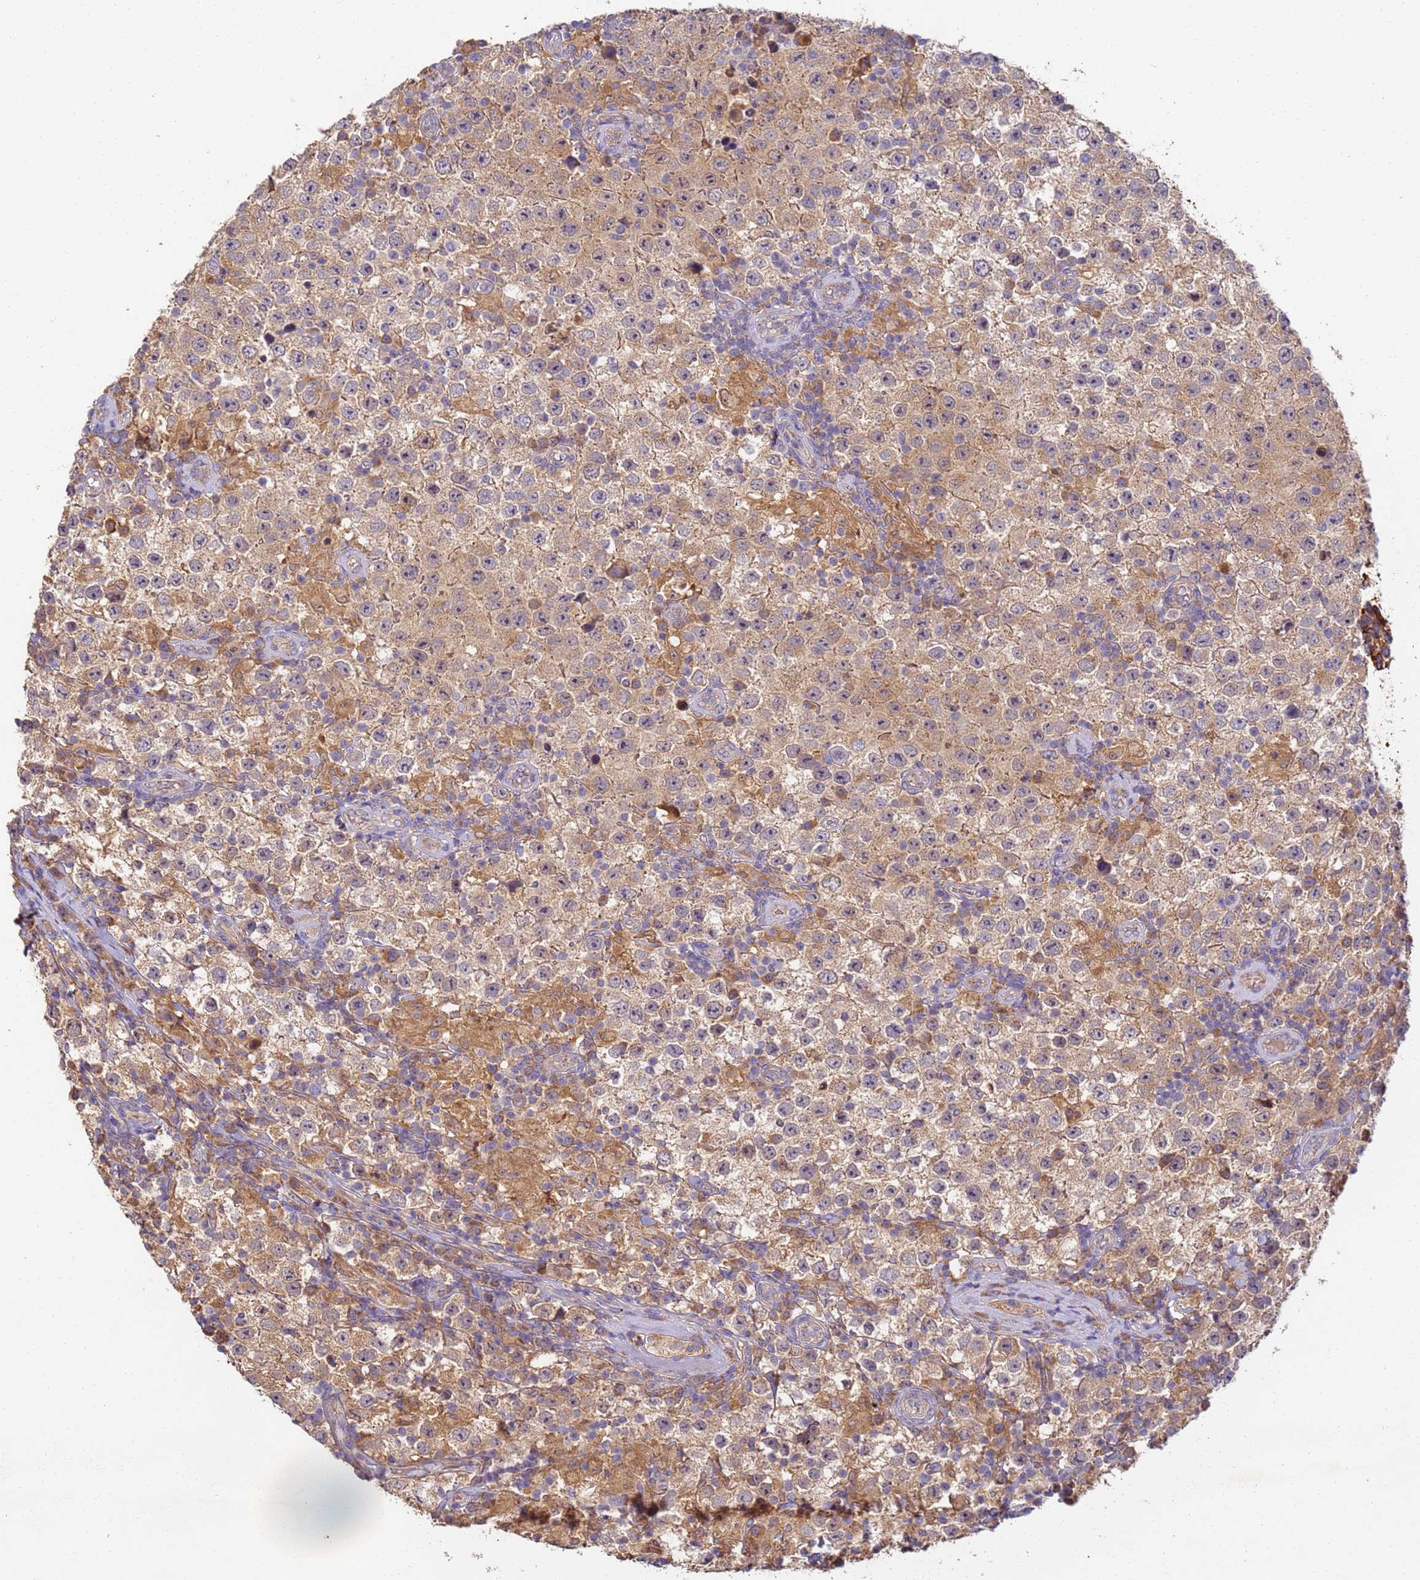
{"staining": {"intensity": "moderate", "quantity": ">75%", "location": "cytoplasmic/membranous,nuclear"}, "tissue": "testis cancer", "cell_type": "Tumor cells", "image_type": "cancer", "snomed": [{"axis": "morphology", "description": "Normal tissue, NOS"}, {"axis": "morphology", "description": "Urothelial carcinoma, High grade"}, {"axis": "morphology", "description": "Seminoma, NOS"}, {"axis": "morphology", "description": "Carcinoma, Embryonal, NOS"}, {"axis": "topography", "description": "Urinary bladder"}, {"axis": "topography", "description": "Testis"}], "caption": "Immunohistochemistry (IHC) (DAB (3,3'-diaminobenzidine)) staining of human testis cancer (seminoma) shows moderate cytoplasmic/membranous and nuclear protein staining in about >75% of tumor cells.", "gene": "TIGAR", "patient": {"sex": "male", "age": 41}}